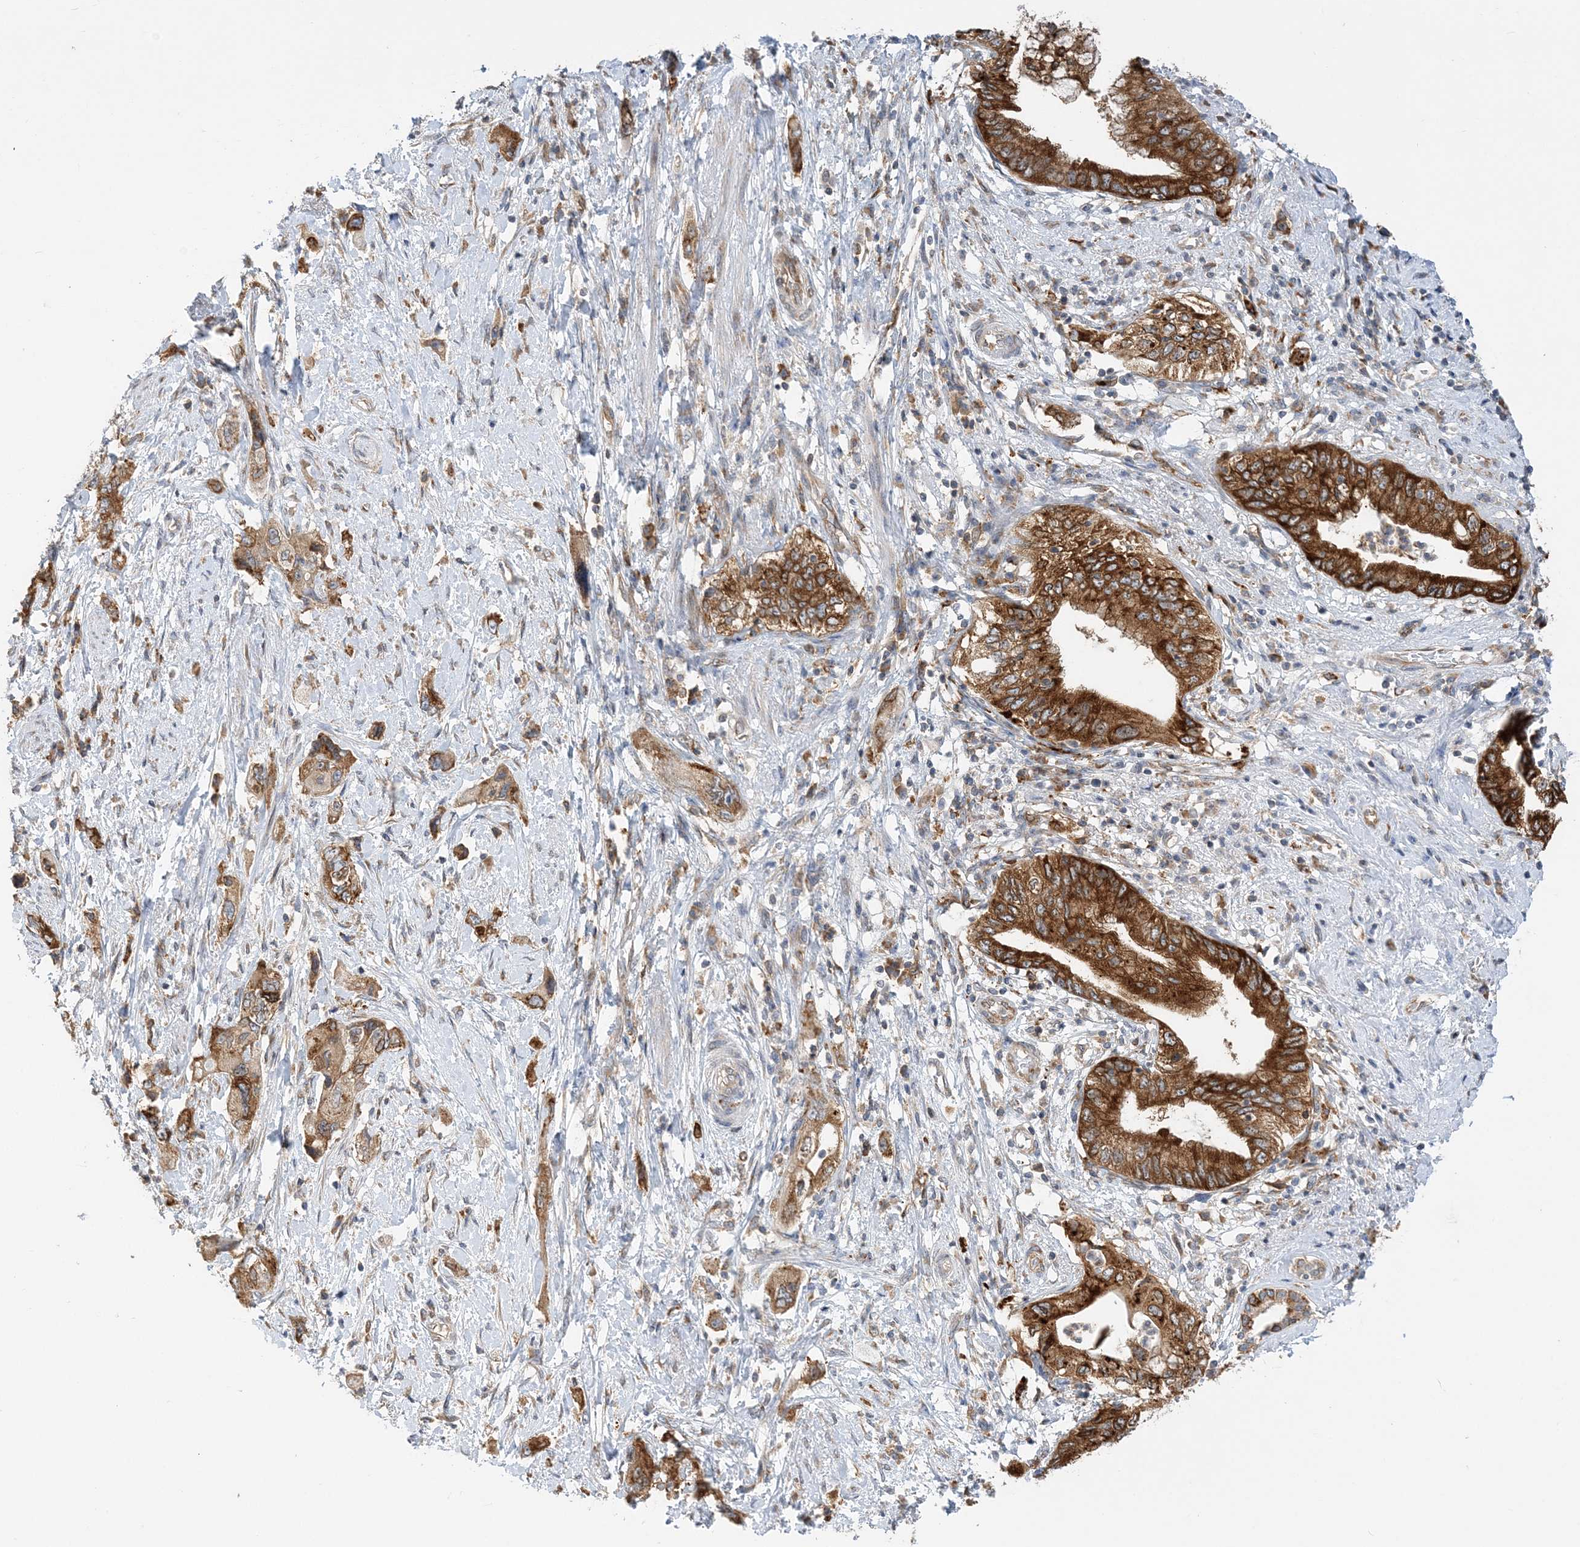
{"staining": {"intensity": "strong", "quantity": ">75%", "location": "cytoplasmic/membranous"}, "tissue": "pancreatic cancer", "cell_type": "Tumor cells", "image_type": "cancer", "snomed": [{"axis": "morphology", "description": "Adenocarcinoma, NOS"}, {"axis": "topography", "description": "Pancreas"}], "caption": "Protein staining of pancreatic cancer (adenocarcinoma) tissue shows strong cytoplasmic/membranous positivity in about >75% of tumor cells.", "gene": "LARP4B", "patient": {"sex": "female", "age": 73}}